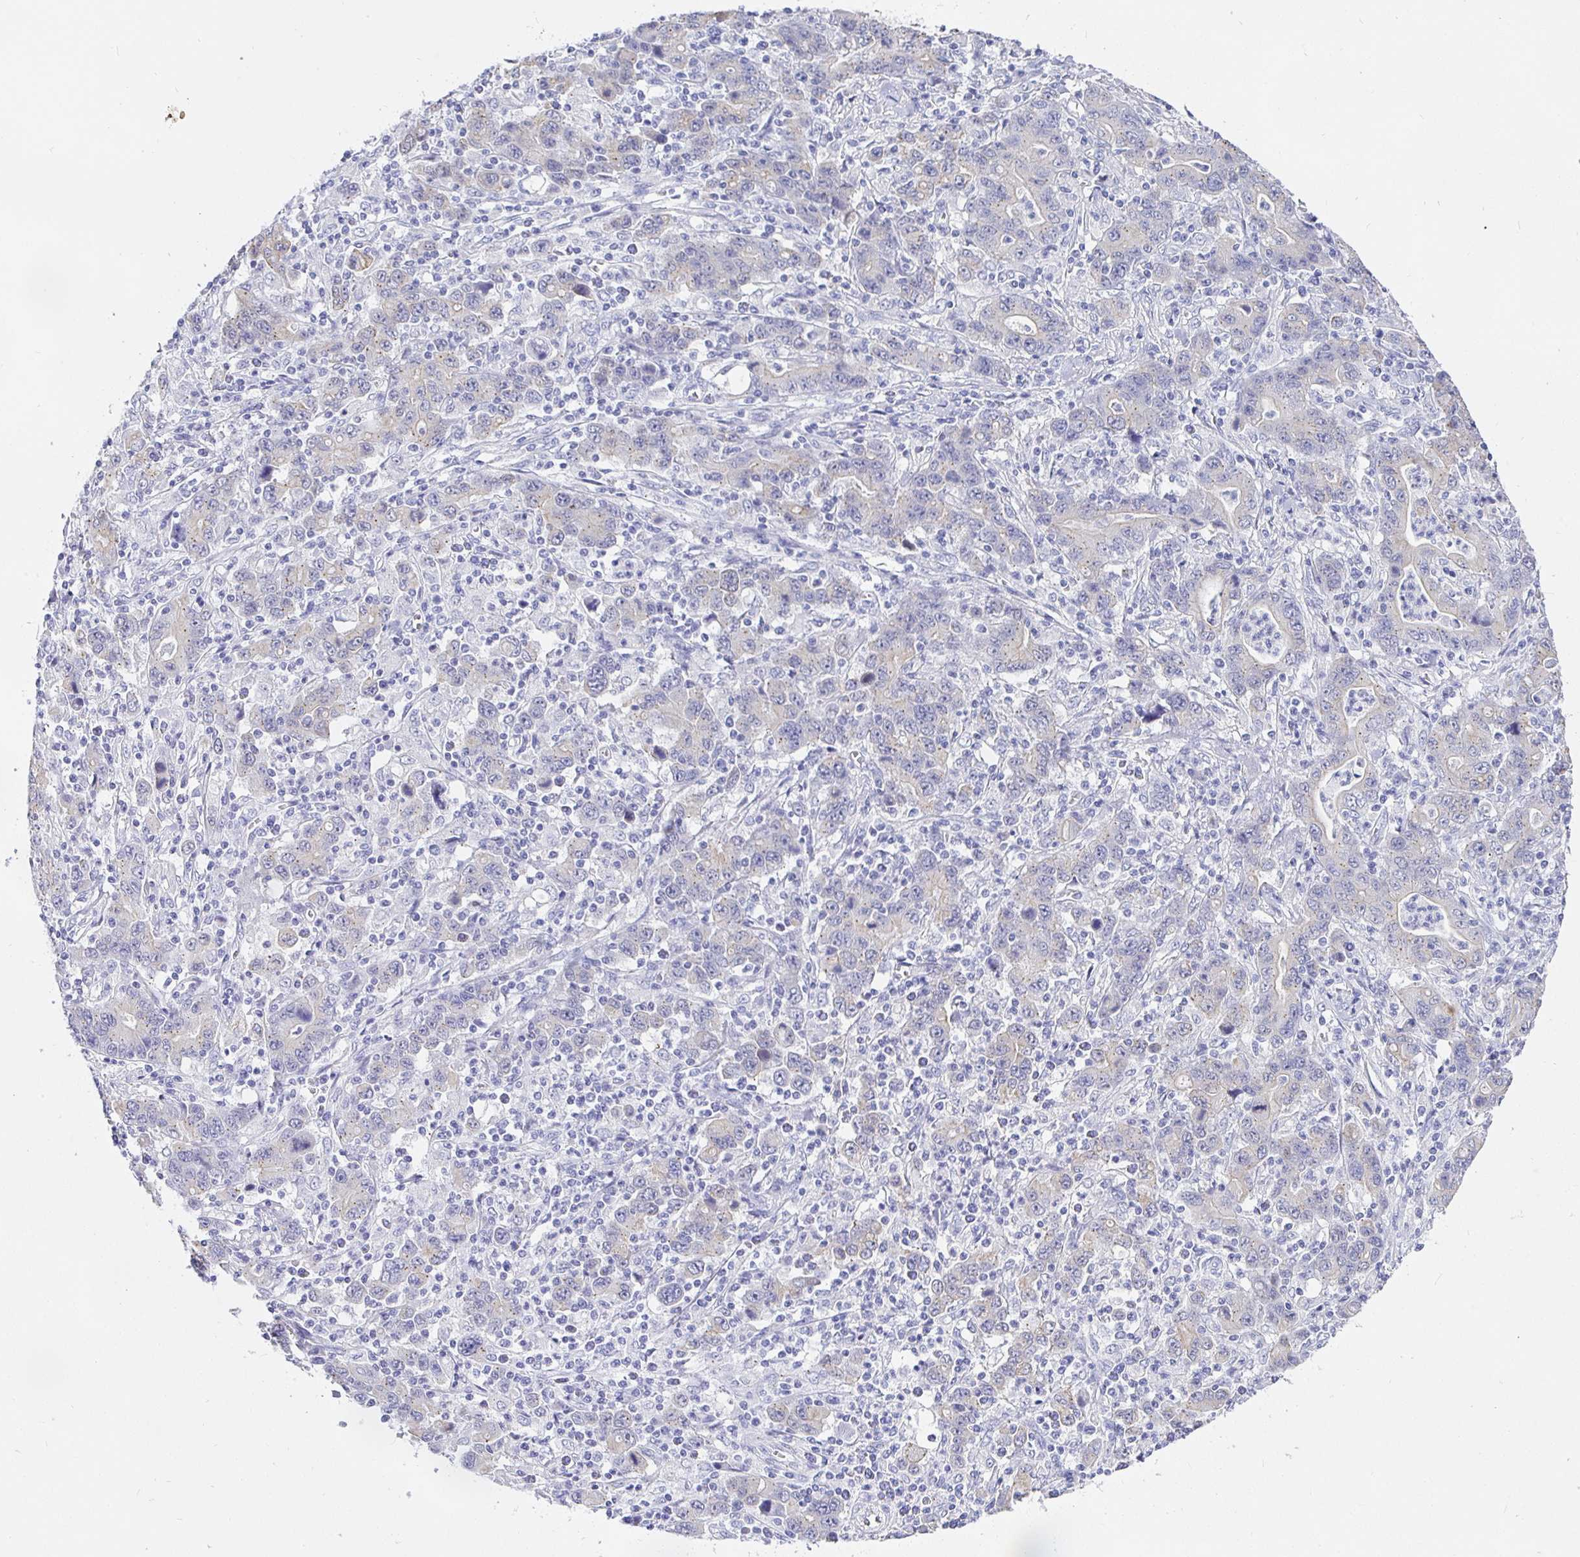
{"staining": {"intensity": "negative", "quantity": "none", "location": "none"}, "tissue": "stomach cancer", "cell_type": "Tumor cells", "image_type": "cancer", "snomed": [{"axis": "morphology", "description": "Adenocarcinoma, NOS"}, {"axis": "topography", "description": "Stomach, upper"}], "caption": "A high-resolution micrograph shows IHC staining of stomach cancer (adenocarcinoma), which shows no significant positivity in tumor cells.", "gene": "EZHIP", "patient": {"sex": "male", "age": 69}}